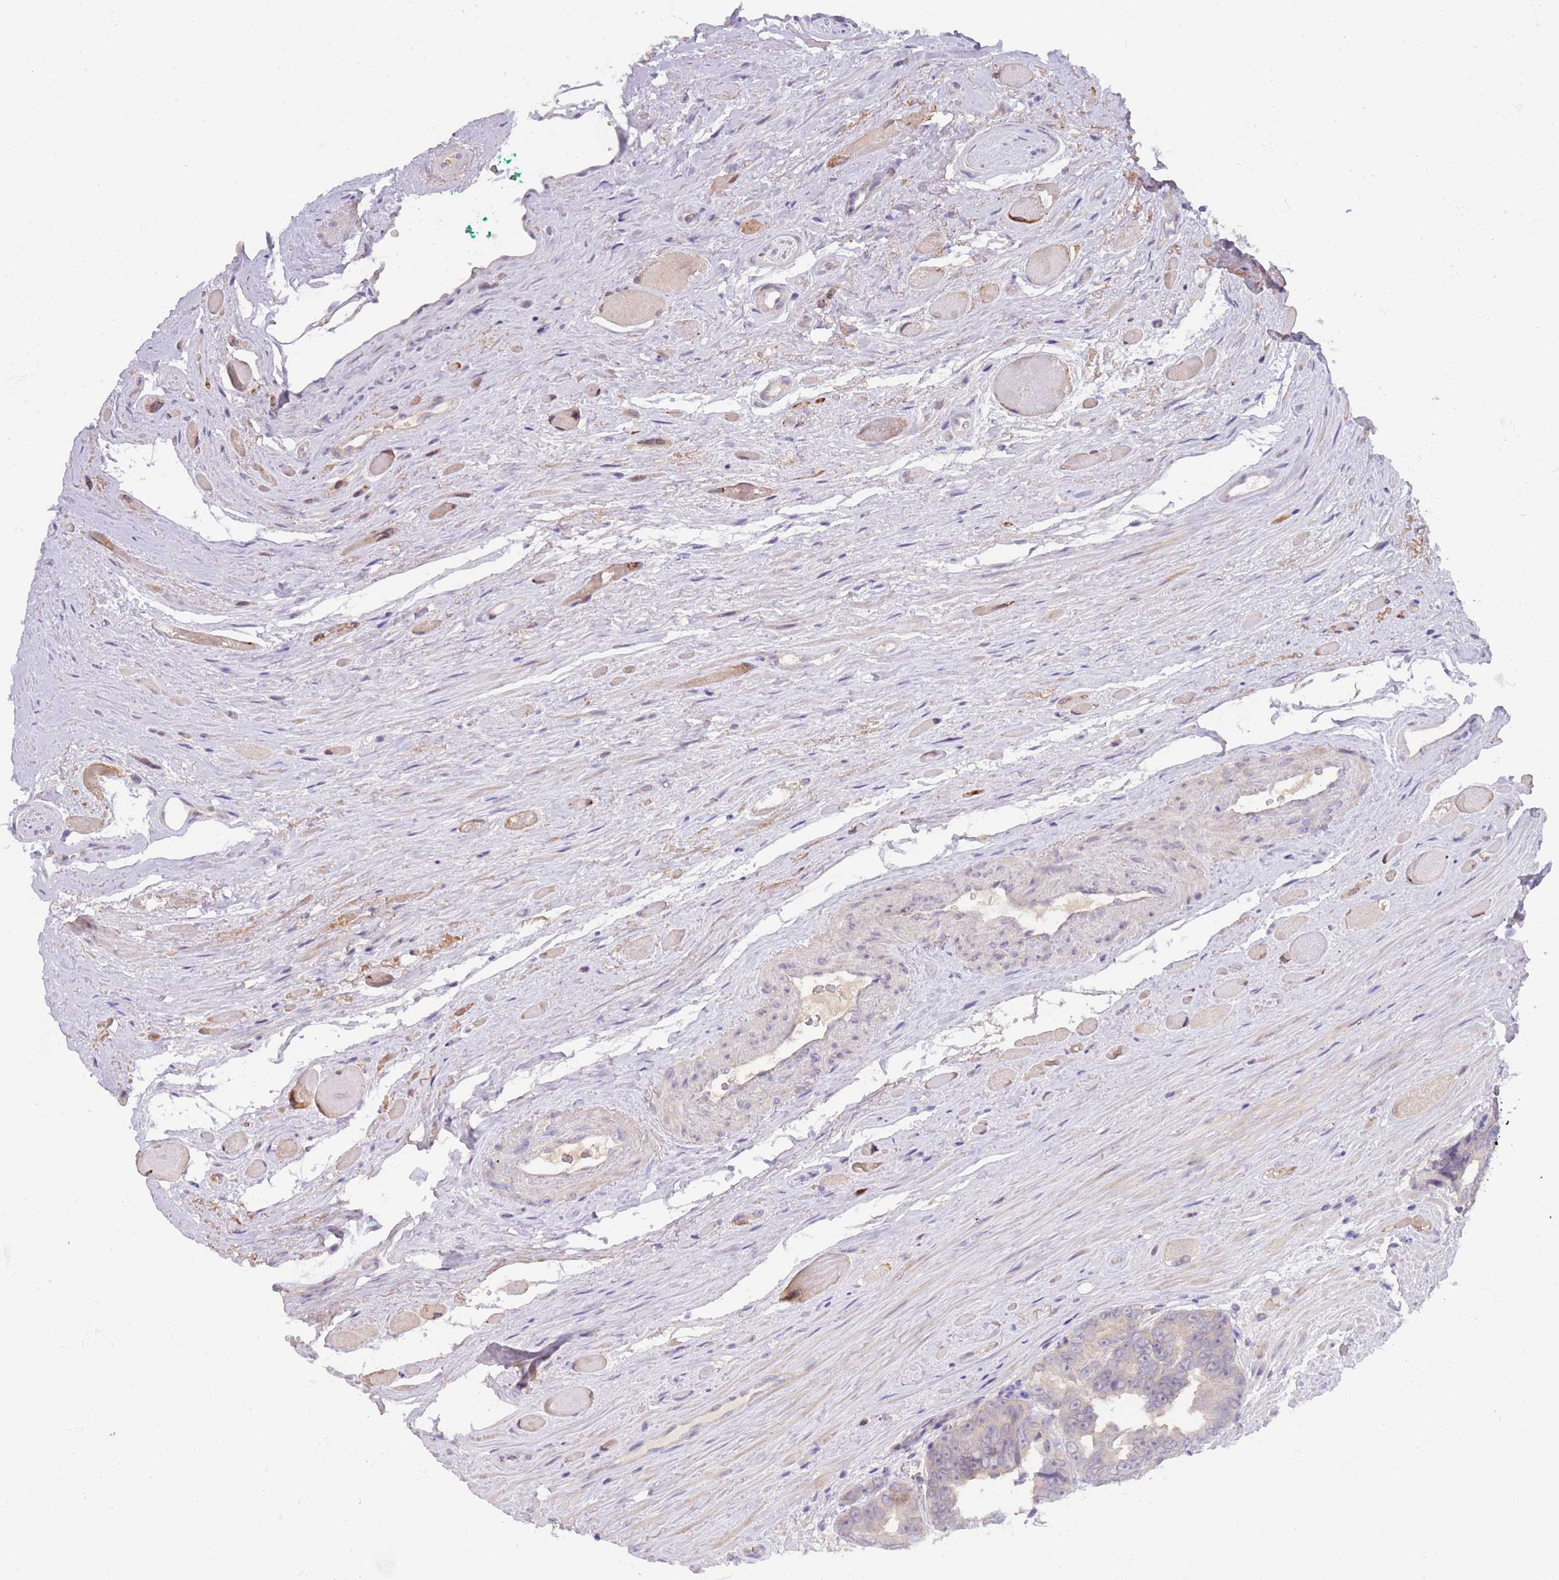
{"staining": {"intensity": "negative", "quantity": "none", "location": "none"}, "tissue": "prostate cancer", "cell_type": "Tumor cells", "image_type": "cancer", "snomed": [{"axis": "morphology", "description": "Adenocarcinoma, High grade"}, {"axis": "topography", "description": "Prostate"}], "caption": "Tumor cells are negative for brown protein staining in prostate high-grade adenocarcinoma. Brightfield microscopy of immunohistochemistry (IHC) stained with DAB (3,3'-diaminobenzidine) (brown) and hematoxylin (blue), captured at high magnification.", "gene": "PIMREG", "patient": {"sex": "male", "age": 72}}